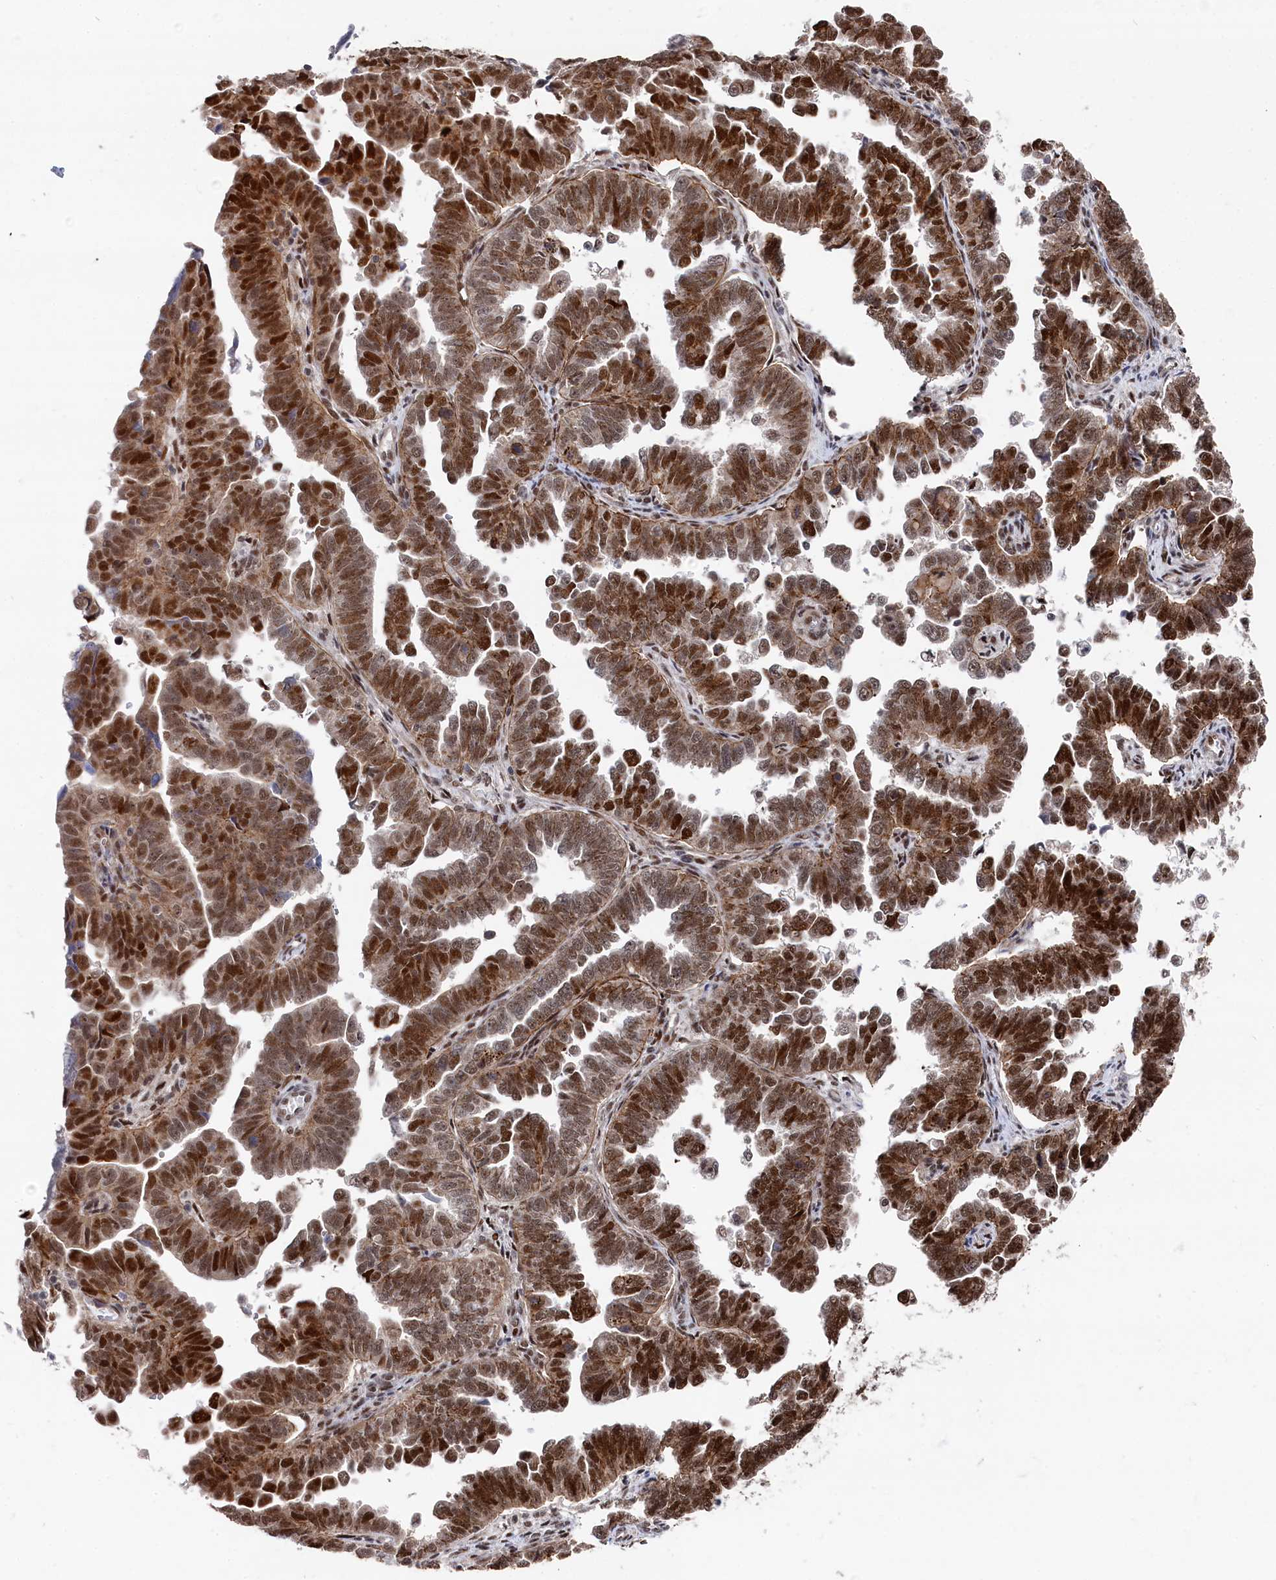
{"staining": {"intensity": "strong", "quantity": ">75%", "location": "nuclear"}, "tissue": "endometrial cancer", "cell_type": "Tumor cells", "image_type": "cancer", "snomed": [{"axis": "morphology", "description": "Adenocarcinoma, NOS"}, {"axis": "topography", "description": "Endometrium"}], "caption": "Human adenocarcinoma (endometrial) stained for a protein (brown) exhibits strong nuclear positive positivity in about >75% of tumor cells.", "gene": "BUB3", "patient": {"sex": "female", "age": 75}}